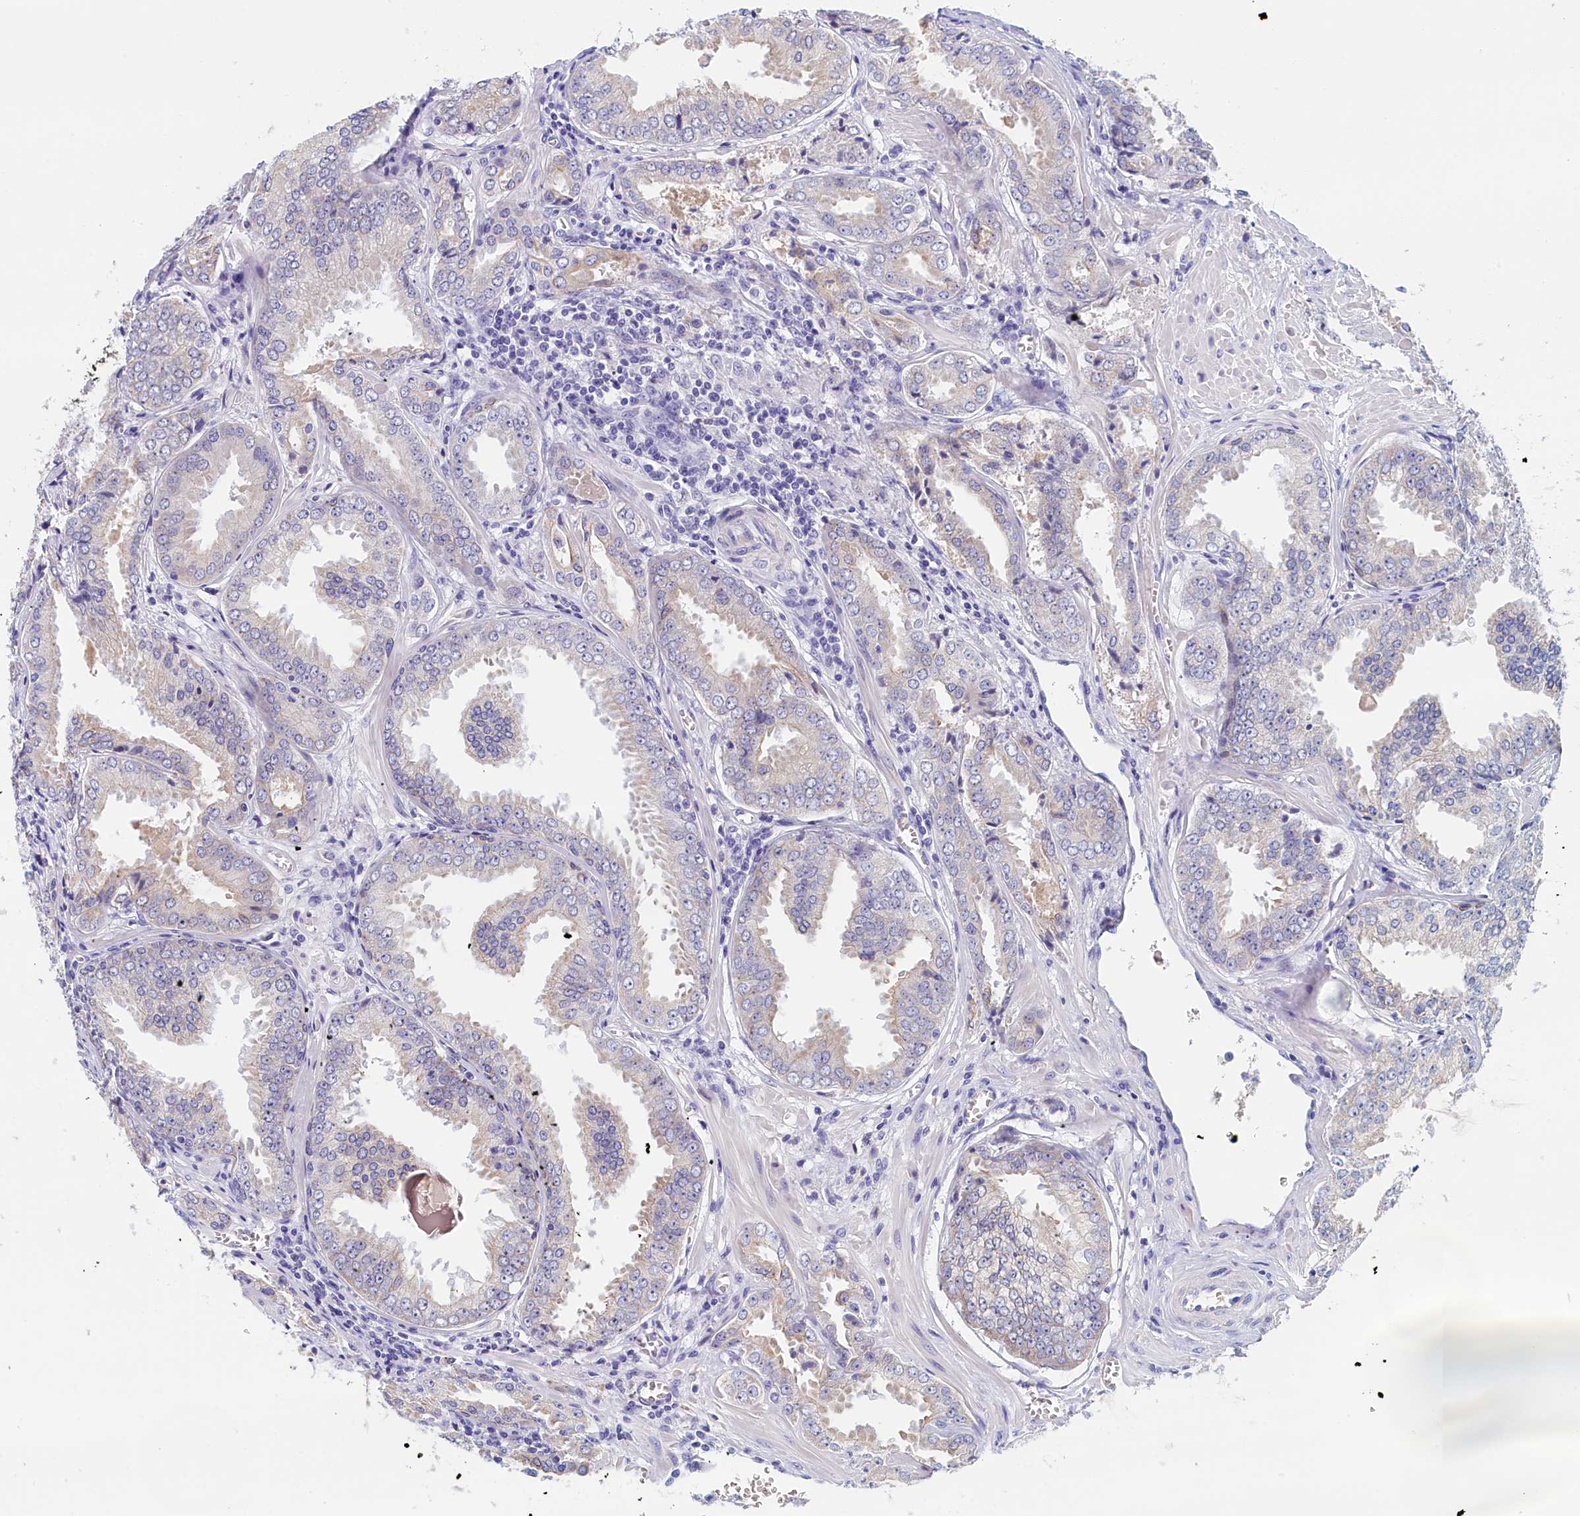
{"staining": {"intensity": "negative", "quantity": "none", "location": "none"}, "tissue": "prostate cancer", "cell_type": "Tumor cells", "image_type": "cancer", "snomed": [{"axis": "morphology", "description": "Adenocarcinoma, Low grade"}, {"axis": "topography", "description": "Prostate"}], "caption": "The IHC photomicrograph has no significant staining in tumor cells of prostate cancer tissue.", "gene": "GUCA1C", "patient": {"sex": "male", "age": 67}}